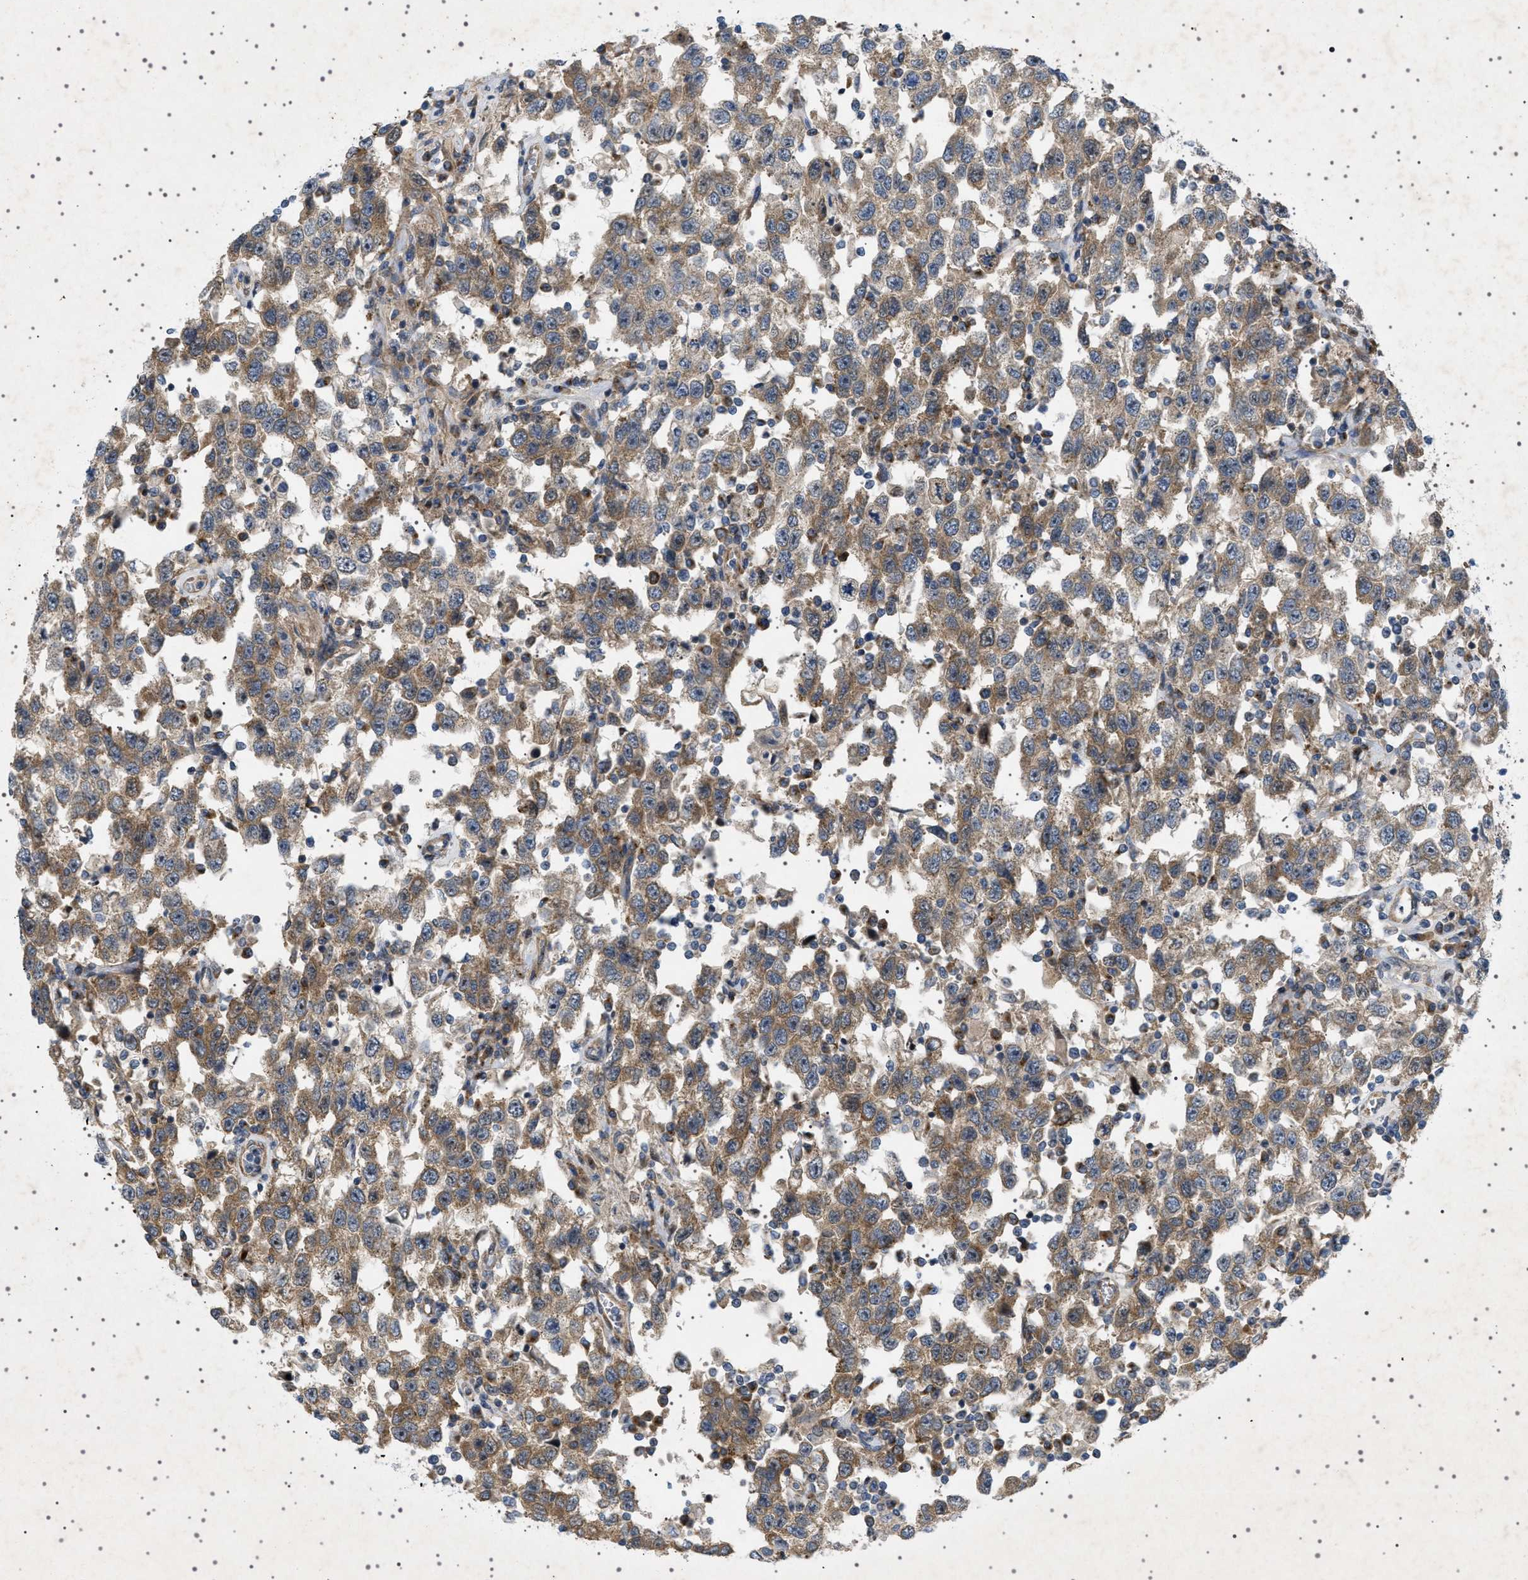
{"staining": {"intensity": "moderate", "quantity": ">75%", "location": "cytoplasmic/membranous"}, "tissue": "testis cancer", "cell_type": "Tumor cells", "image_type": "cancer", "snomed": [{"axis": "morphology", "description": "Seminoma, NOS"}, {"axis": "topography", "description": "Testis"}], "caption": "Testis cancer stained with immunohistochemistry (IHC) reveals moderate cytoplasmic/membranous positivity in approximately >75% of tumor cells.", "gene": "CCDC186", "patient": {"sex": "male", "age": 41}}